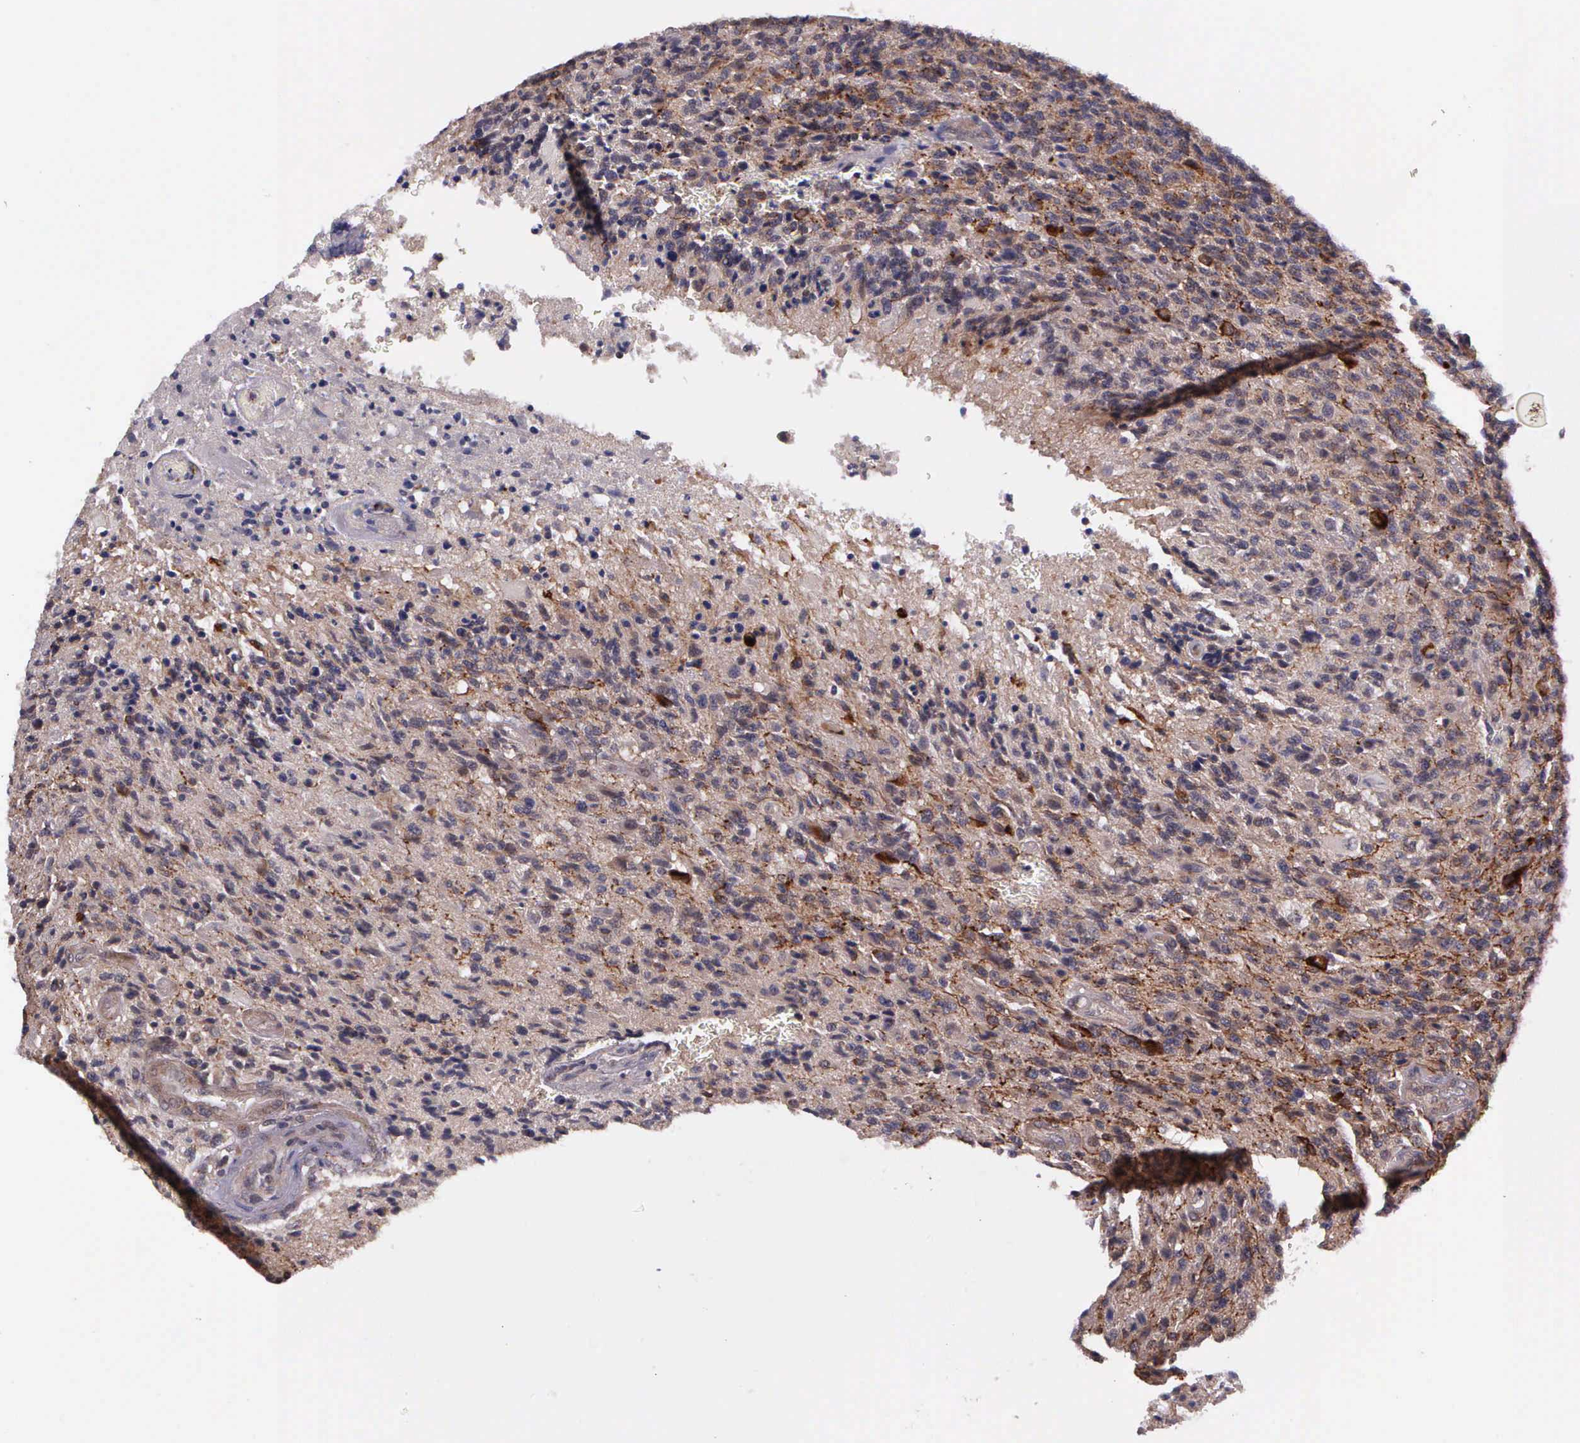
{"staining": {"intensity": "moderate", "quantity": "25%-75%", "location": "cytoplasmic/membranous"}, "tissue": "glioma", "cell_type": "Tumor cells", "image_type": "cancer", "snomed": [{"axis": "morphology", "description": "Glioma, malignant, High grade"}, {"axis": "topography", "description": "Brain"}], "caption": "Glioma was stained to show a protein in brown. There is medium levels of moderate cytoplasmic/membranous staining in about 25%-75% of tumor cells.", "gene": "PRICKLE3", "patient": {"sex": "male", "age": 36}}